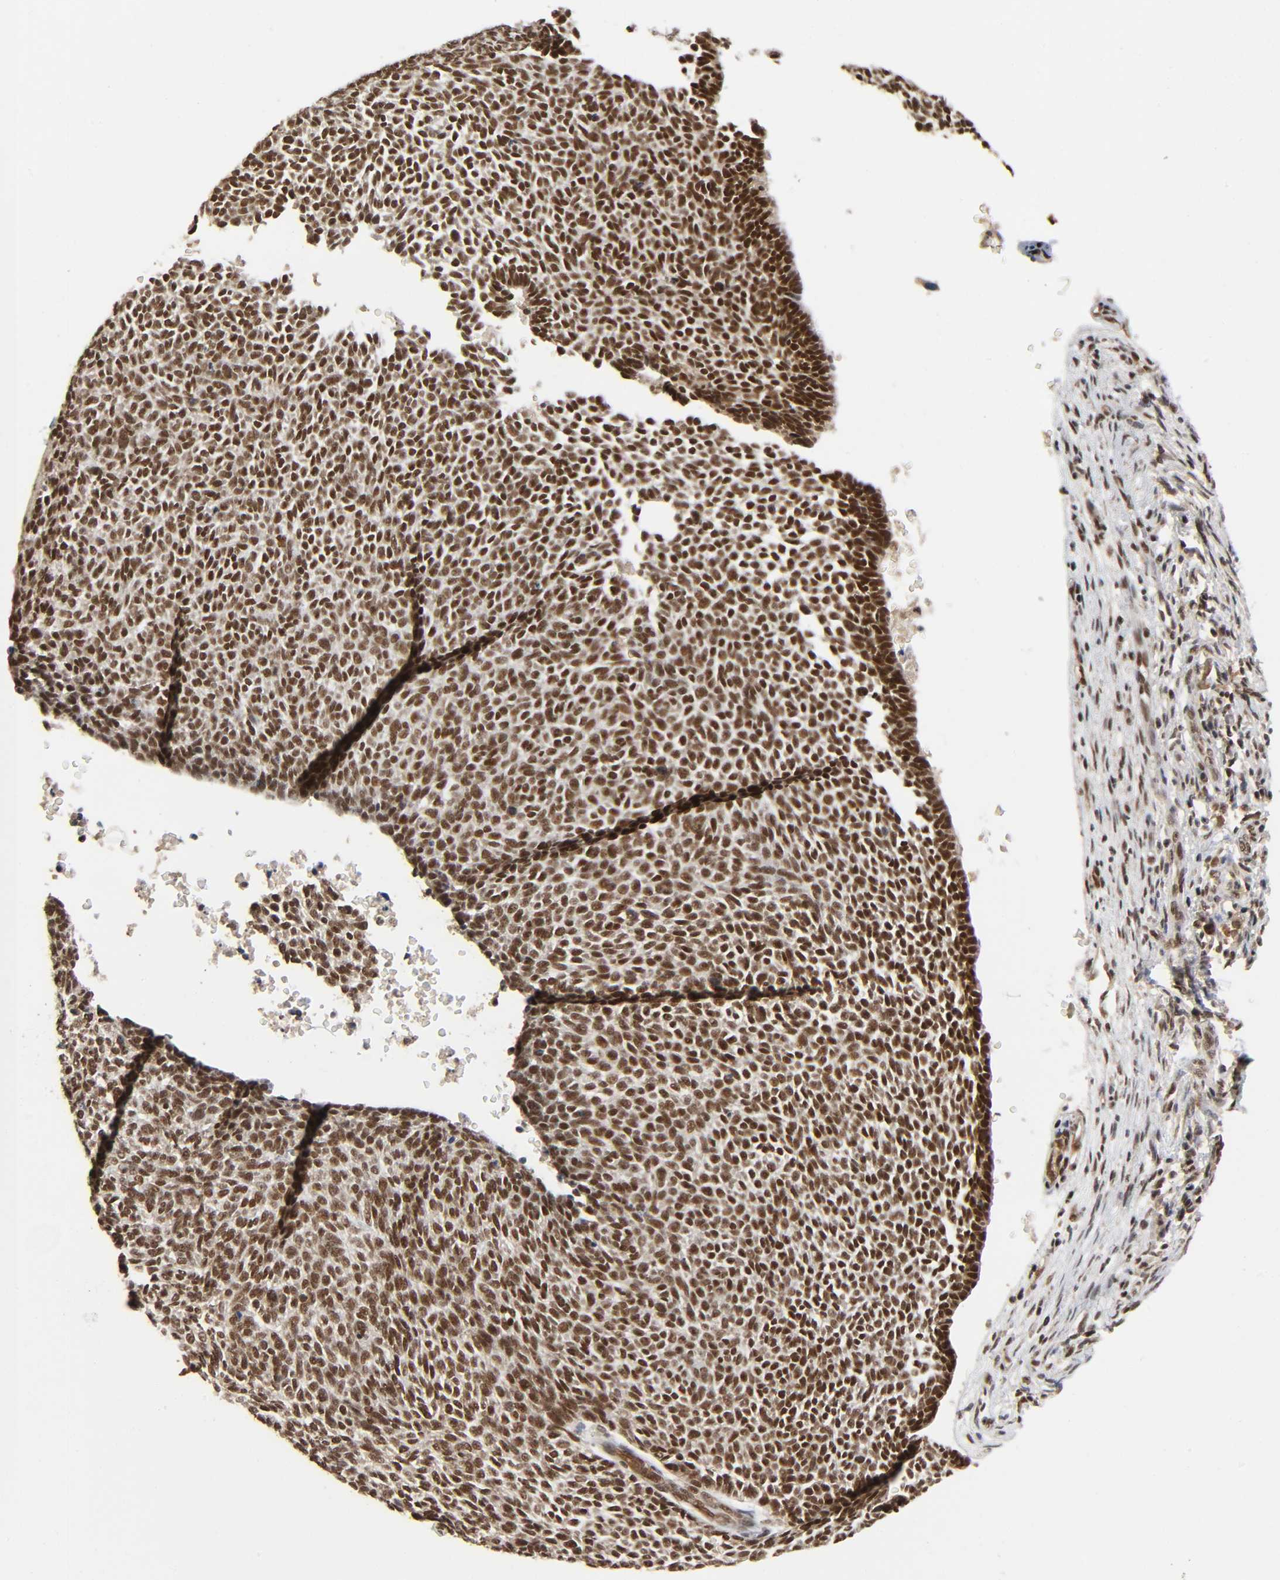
{"staining": {"intensity": "strong", "quantity": ">75%", "location": "cytoplasmic/membranous,nuclear"}, "tissue": "skin cancer", "cell_type": "Tumor cells", "image_type": "cancer", "snomed": [{"axis": "morphology", "description": "Normal tissue, NOS"}, {"axis": "morphology", "description": "Basal cell carcinoma"}, {"axis": "topography", "description": "Skin"}], "caption": "The immunohistochemical stain highlights strong cytoplasmic/membranous and nuclear staining in tumor cells of skin basal cell carcinoma tissue.", "gene": "ZNF384", "patient": {"sex": "male", "age": 87}}